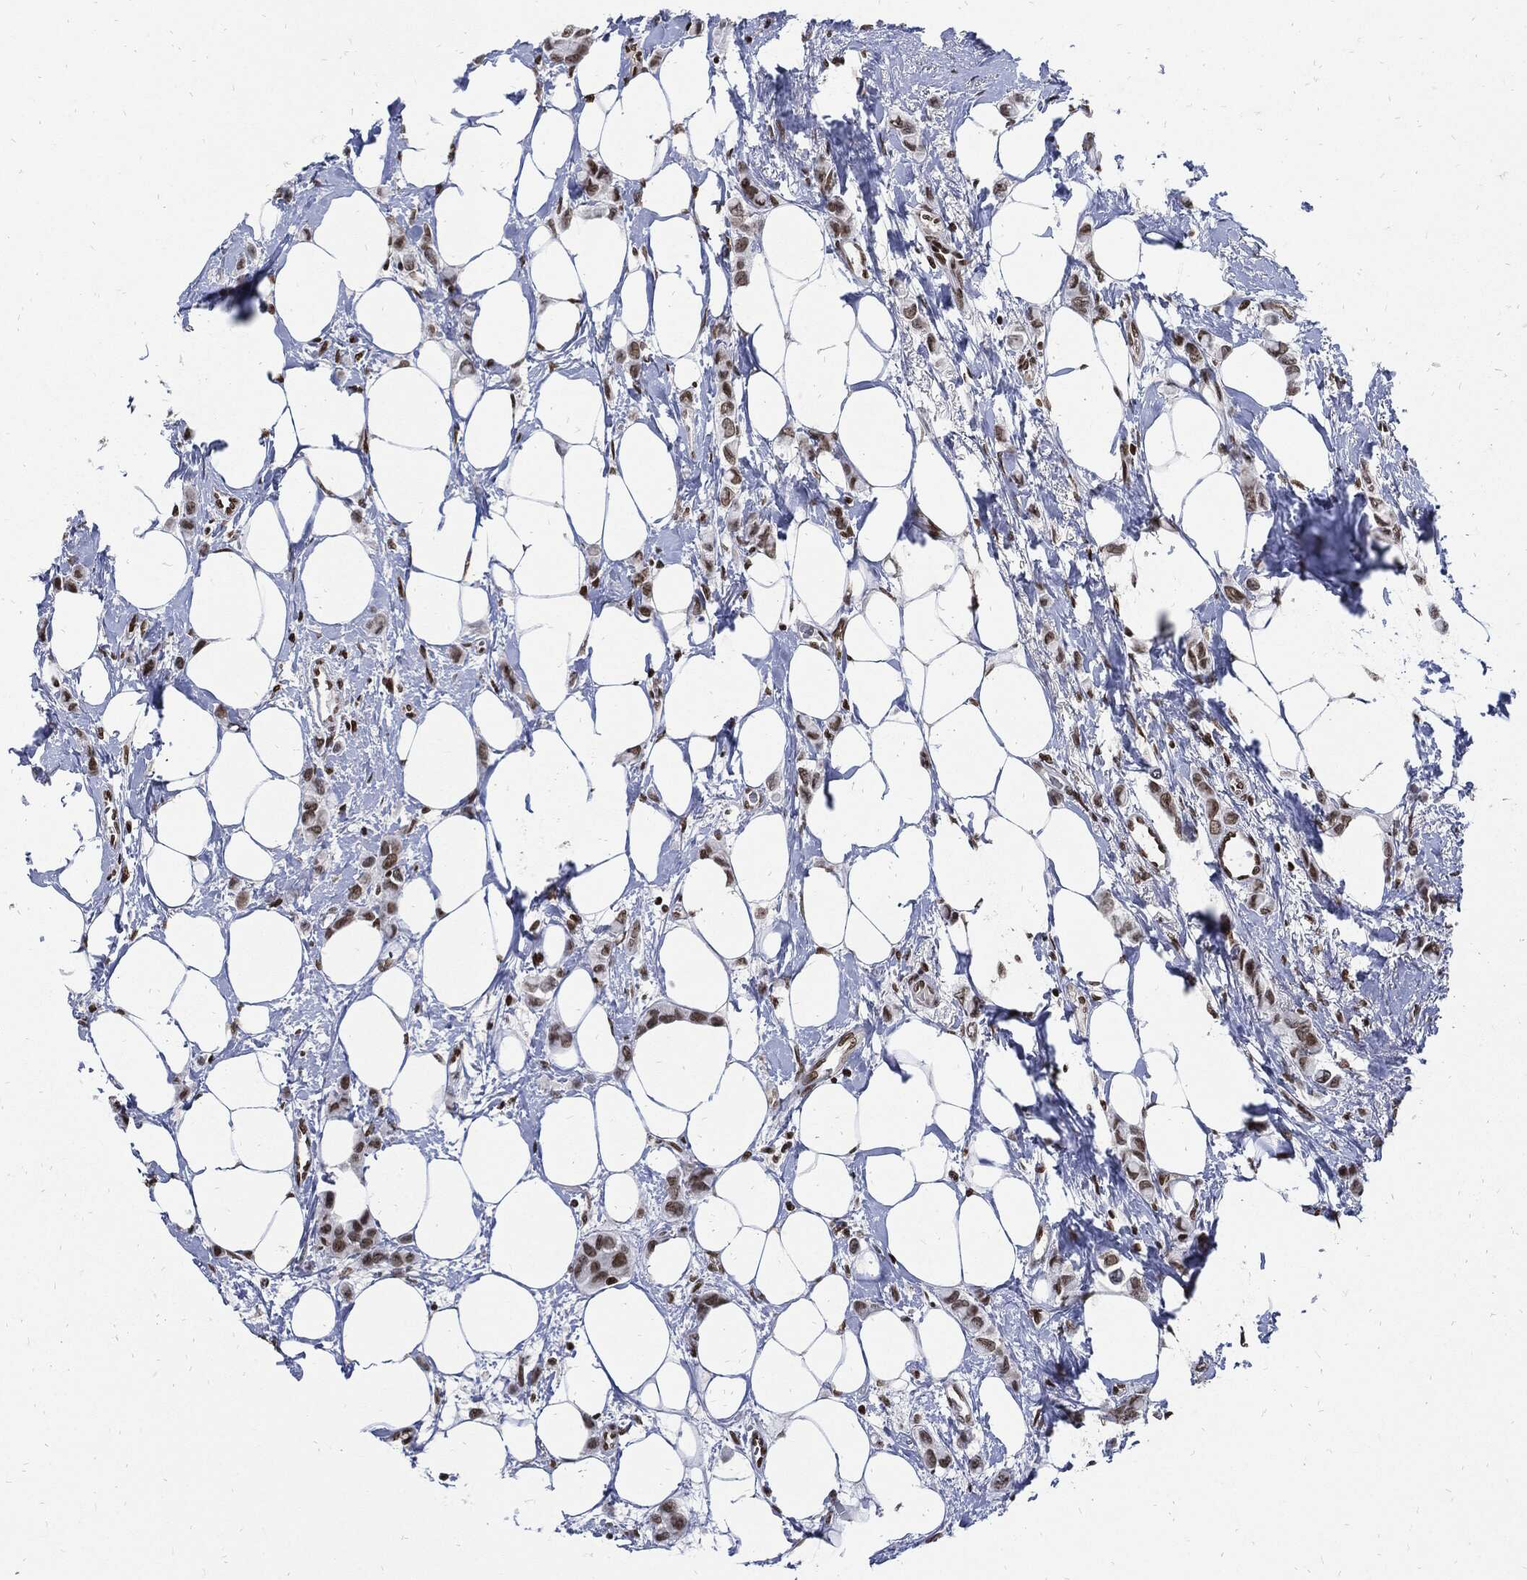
{"staining": {"intensity": "moderate", "quantity": "25%-75%", "location": "nuclear"}, "tissue": "breast cancer", "cell_type": "Tumor cells", "image_type": "cancer", "snomed": [{"axis": "morphology", "description": "Lobular carcinoma"}, {"axis": "topography", "description": "Breast"}], "caption": "The micrograph shows staining of lobular carcinoma (breast), revealing moderate nuclear protein expression (brown color) within tumor cells.", "gene": "TERF2", "patient": {"sex": "female", "age": 66}}